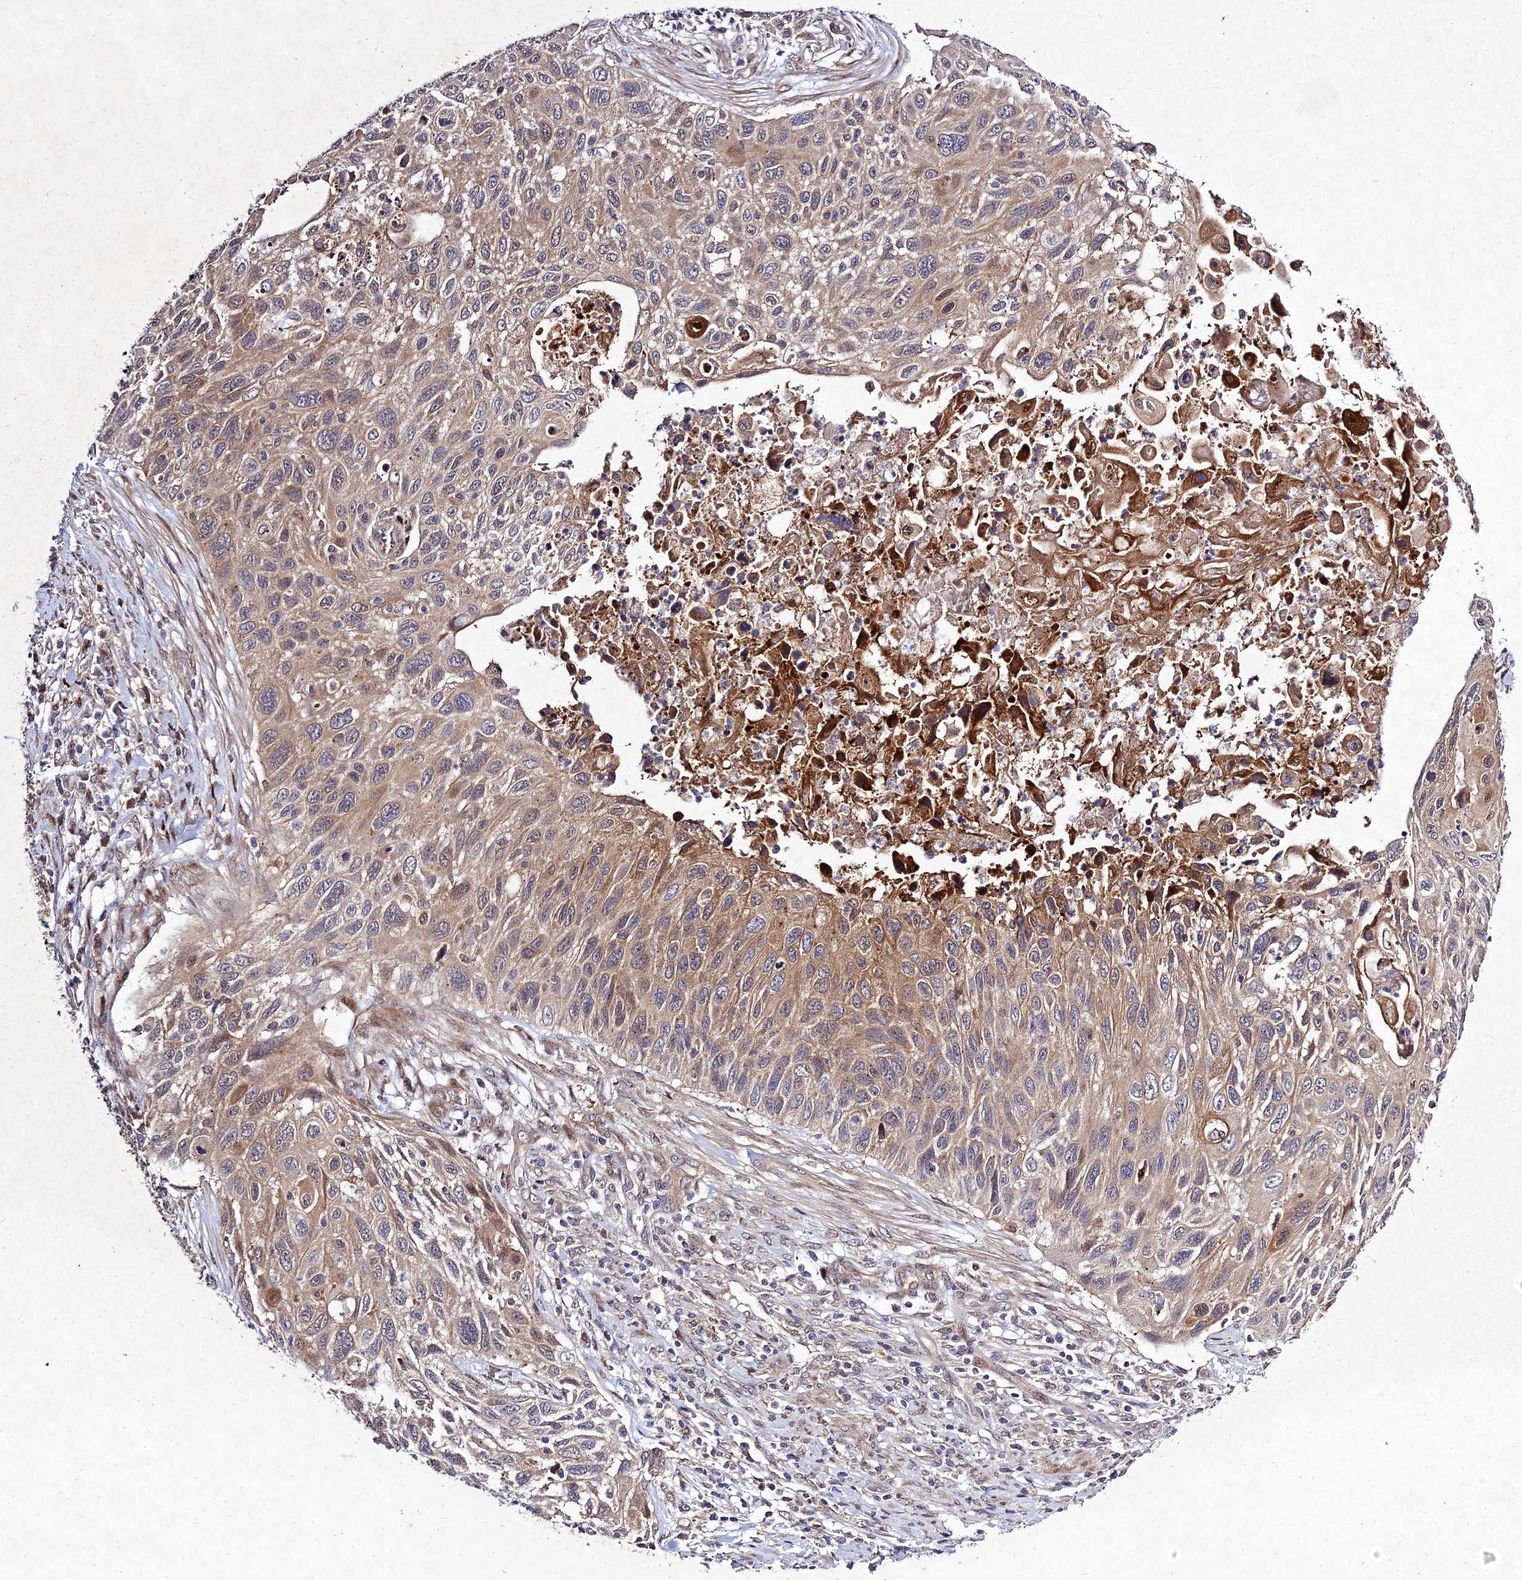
{"staining": {"intensity": "moderate", "quantity": "25%-75%", "location": "cytoplasmic/membranous"}, "tissue": "cervical cancer", "cell_type": "Tumor cells", "image_type": "cancer", "snomed": [{"axis": "morphology", "description": "Squamous cell carcinoma, NOS"}, {"axis": "topography", "description": "Cervix"}], "caption": "Cervical cancer (squamous cell carcinoma) tissue exhibits moderate cytoplasmic/membranous staining in approximately 25%-75% of tumor cells, visualized by immunohistochemistry.", "gene": "MKKS", "patient": {"sex": "female", "age": 70}}